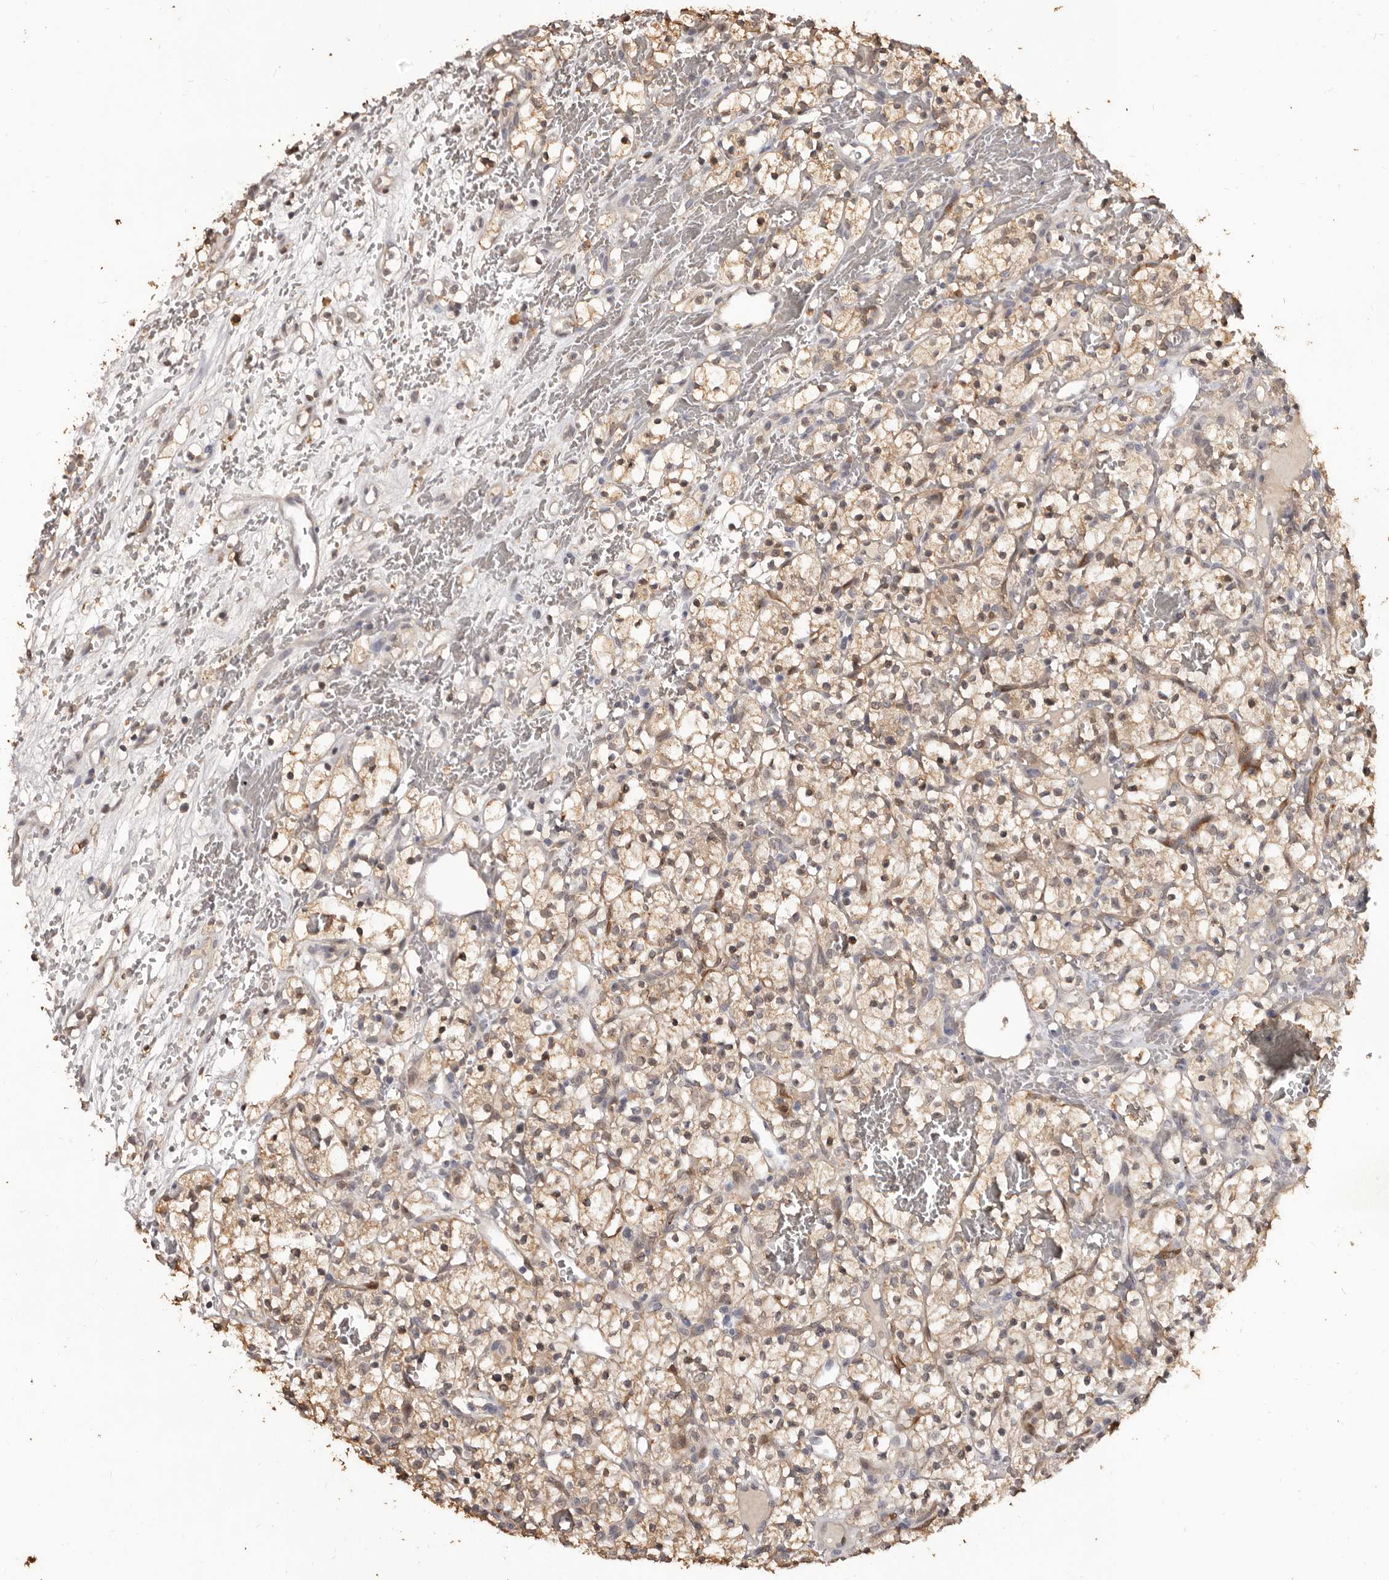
{"staining": {"intensity": "weak", "quantity": ">75%", "location": "cytoplasmic/membranous"}, "tissue": "renal cancer", "cell_type": "Tumor cells", "image_type": "cancer", "snomed": [{"axis": "morphology", "description": "Adenocarcinoma, NOS"}, {"axis": "topography", "description": "Kidney"}], "caption": "The histopathology image demonstrates staining of renal adenocarcinoma, revealing weak cytoplasmic/membranous protein staining (brown color) within tumor cells.", "gene": "INAVA", "patient": {"sex": "female", "age": 57}}